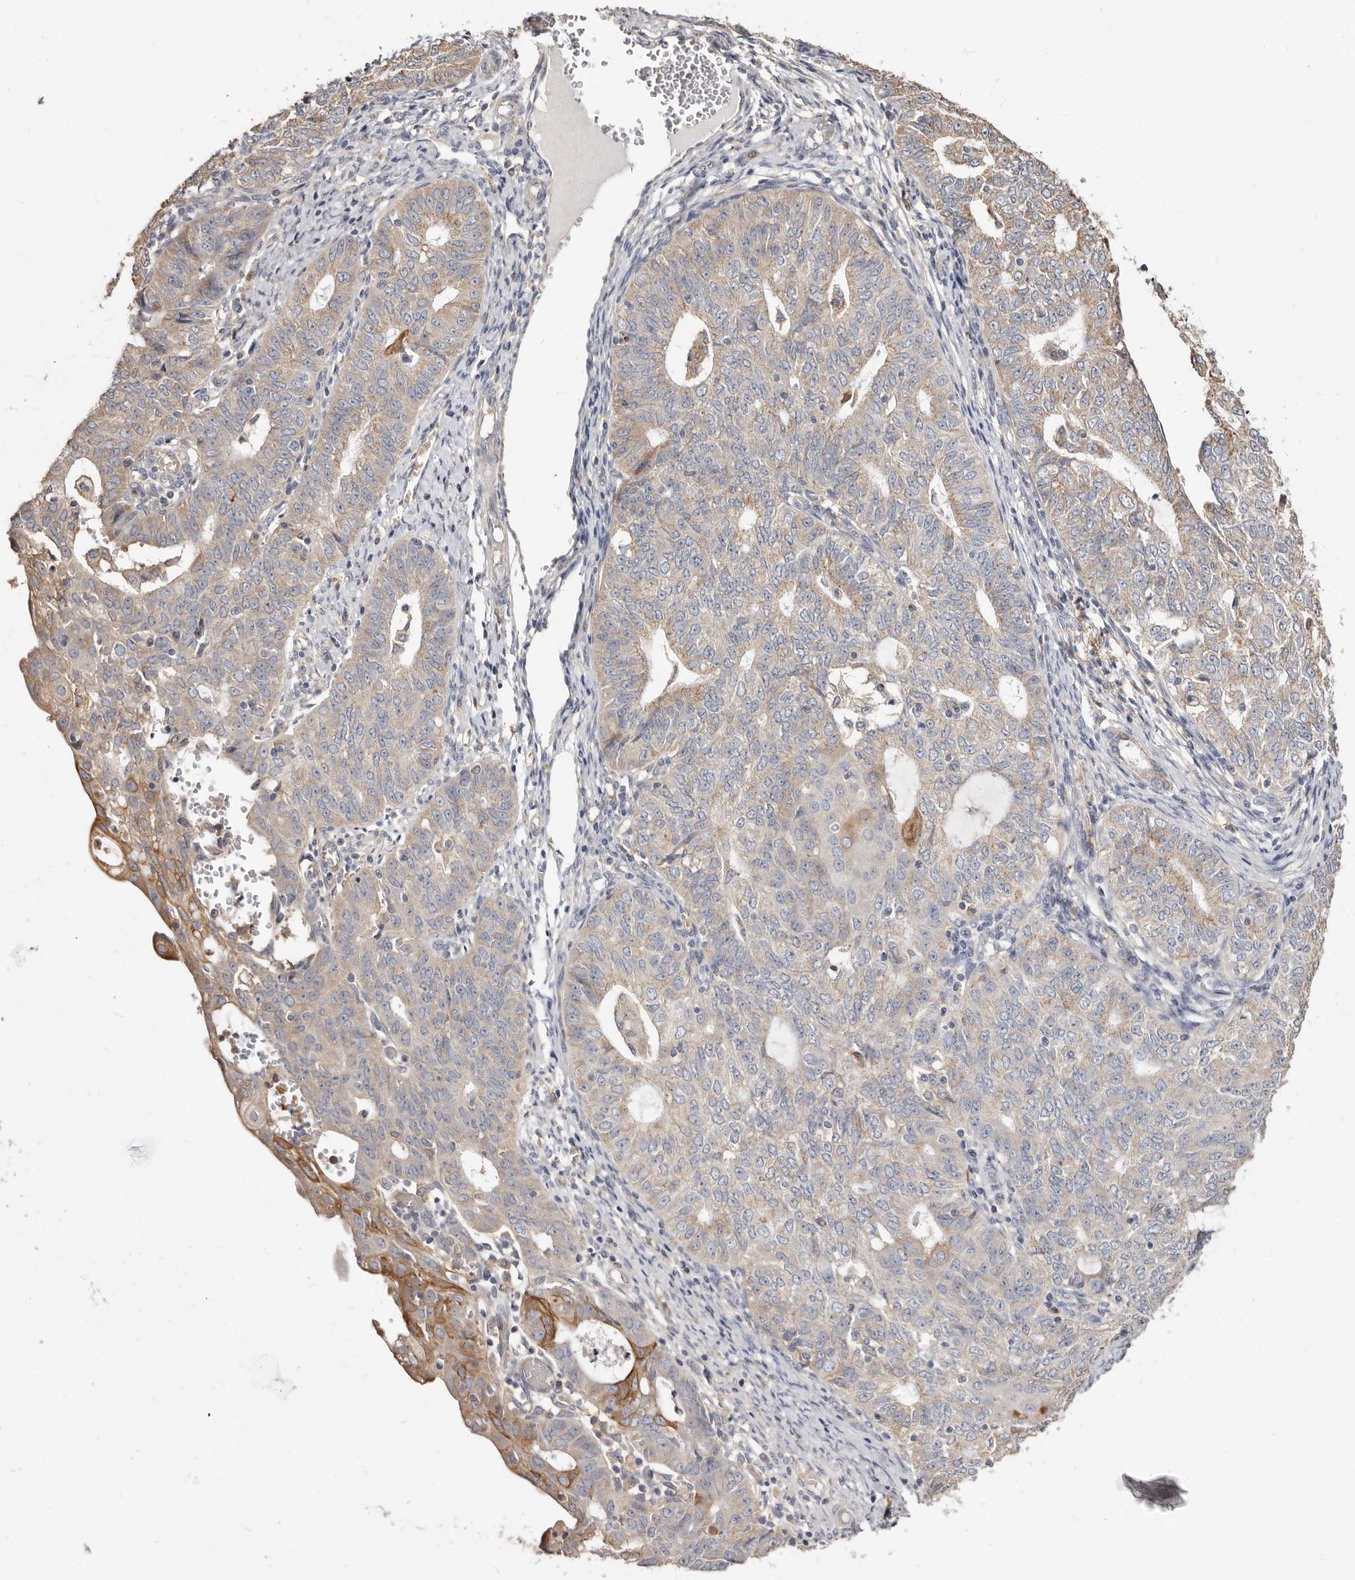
{"staining": {"intensity": "moderate", "quantity": "<25%", "location": "cytoplasmic/membranous"}, "tissue": "endometrial cancer", "cell_type": "Tumor cells", "image_type": "cancer", "snomed": [{"axis": "morphology", "description": "Adenocarcinoma, NOS"}, {"axis": "topography", "description": "Endometrium"}], "caption": "A micrograph of human endometrial adenocarcinoma stained for a protein shows moderate cytoplasmic/membranous brown staining in tumor cells.", "gene": "LRRC25", "patient": {"sex": "female", "age": 32}}